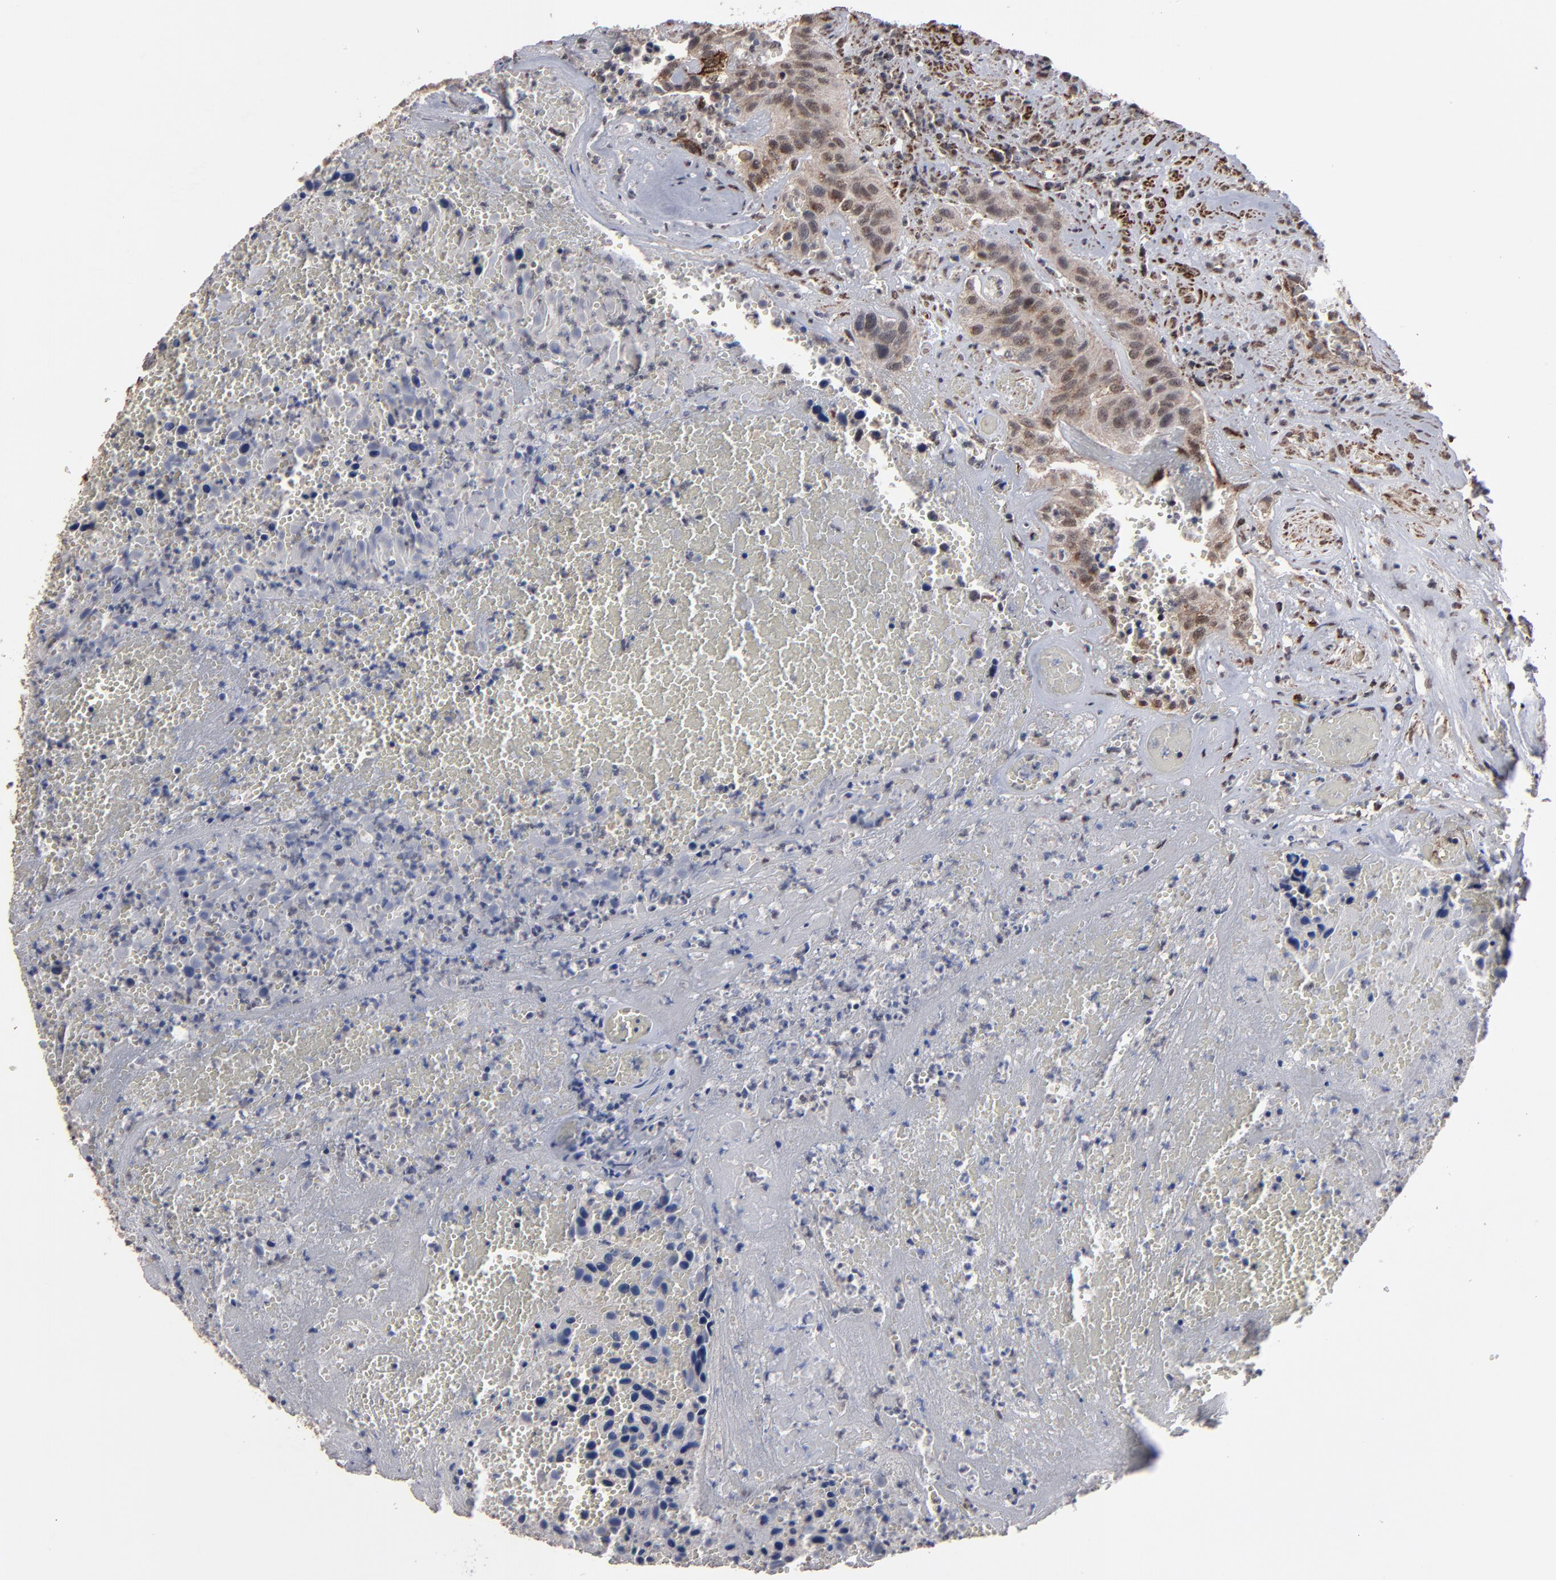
{"staining": {"intensity": "weak", "quantity": "<25%", "location": "cytoplasmic/membranous"}, "tissue": "urothelial cancer", "cell_type": "Tumor cells", "image_type": "cancer", "snomed": [{"axis": "morphology", "description": "Urothelial carcinoma, High grade"}, {"axis": "topography", "description": "Urinary bladder"}], "caption": "This is an immunohistochemistry (IHC) micrograph of human urothelial cancer. There is no staining in tumor cells.", "gene": "BNIP3", "patient": {"sex": "male", "age": 66}}